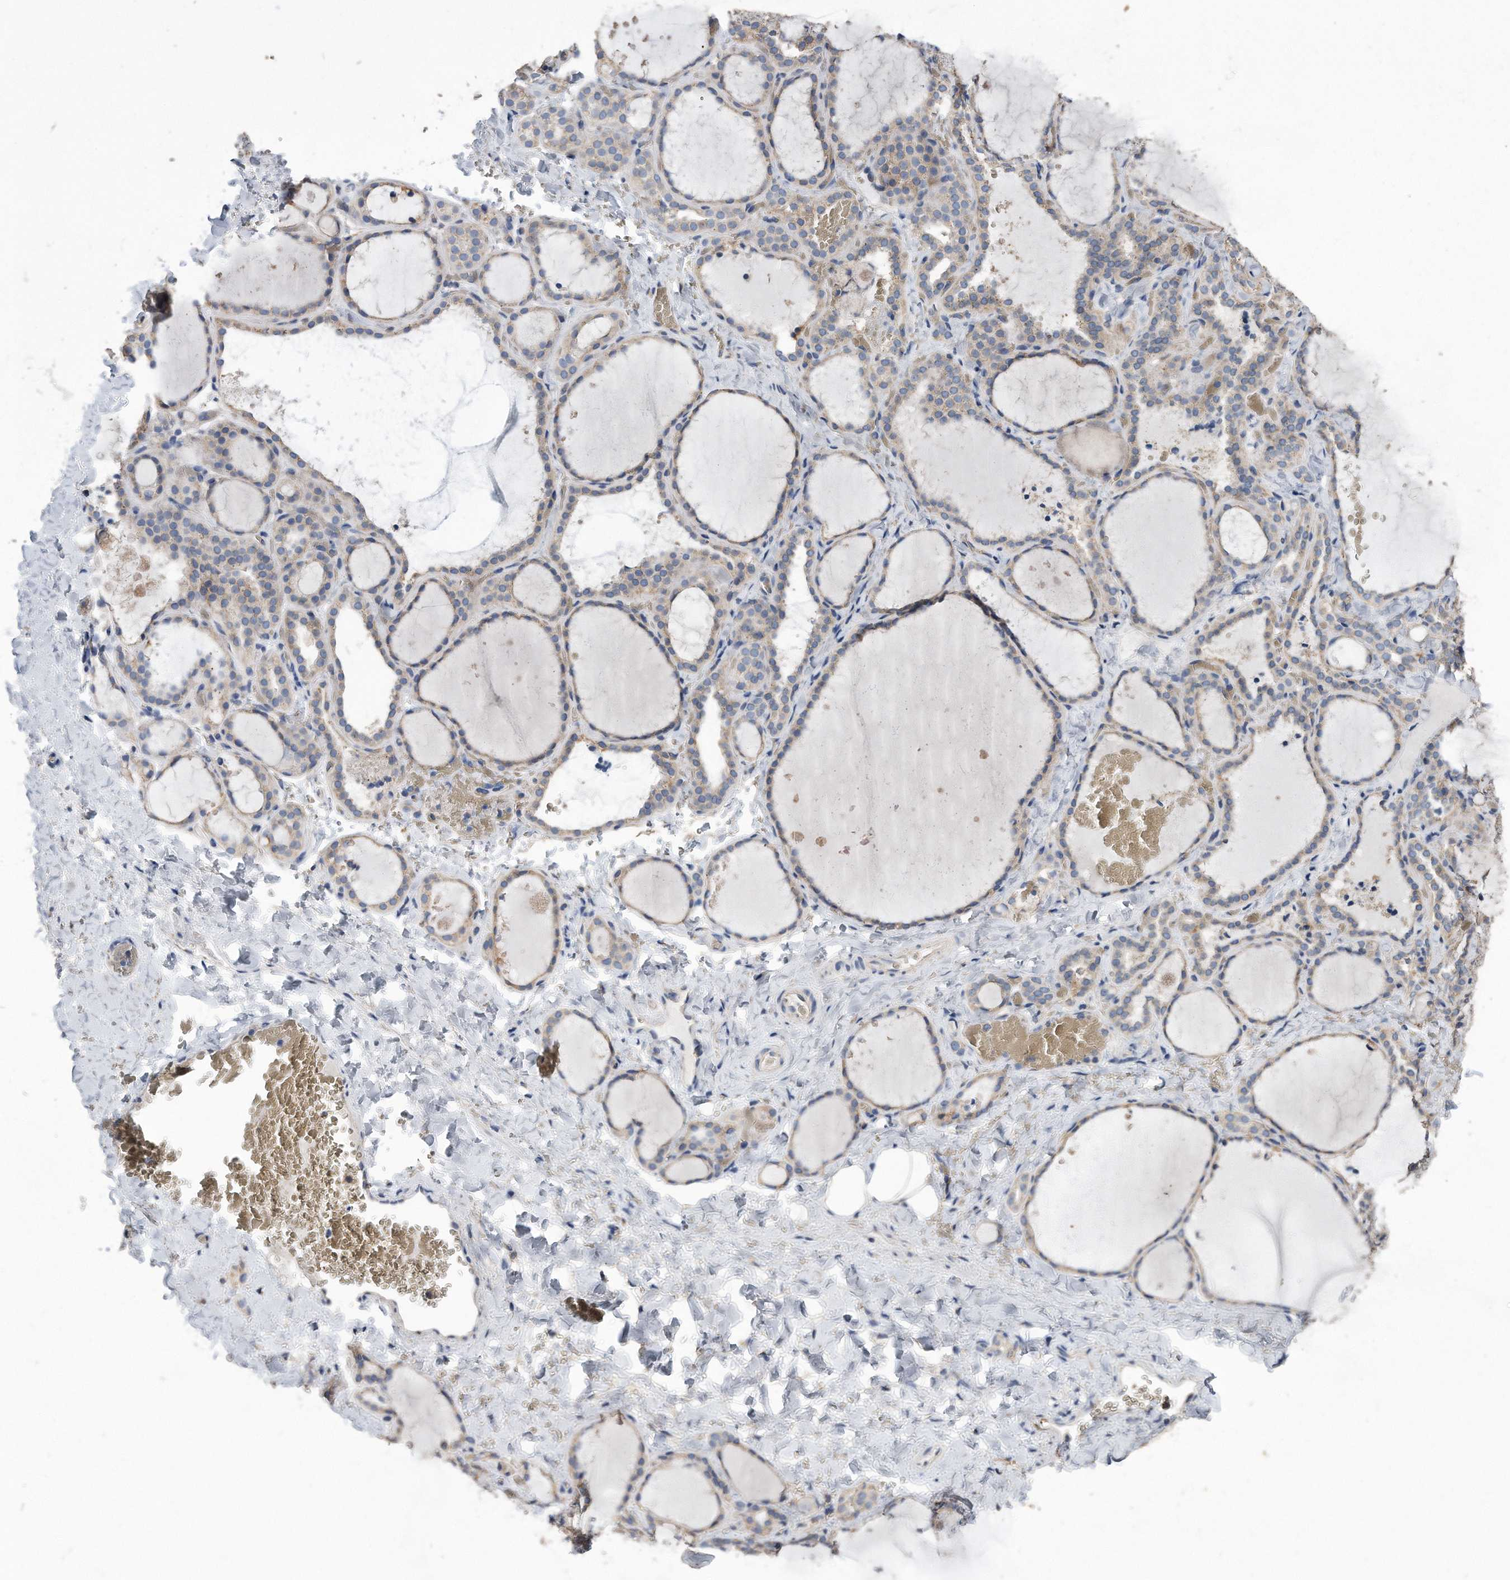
{"staining": {"intensity": "weak", "quantity": "<25%", "location": "cytoplasmic/membranous"}, "tissue": "thyroid gland", "cell_type": "Glandular cells", "image_type": "normal", "snomed": [{"axis": "morphology", "description": "Normal tissue, NOS"}, {"axis": "topography", "description": "Thyroid gland"}], "caption": "A high-resolution histopathology image shows immunohistochemistry (IHC) staining of normal thyroid gland, which reveals no significant positivity in glandular cells. (Brightfield microscopy of DAB immunohistochemistry at high magnification).", "gene": "CDCP1", "patient": {"sex": "female", "age": 22}}